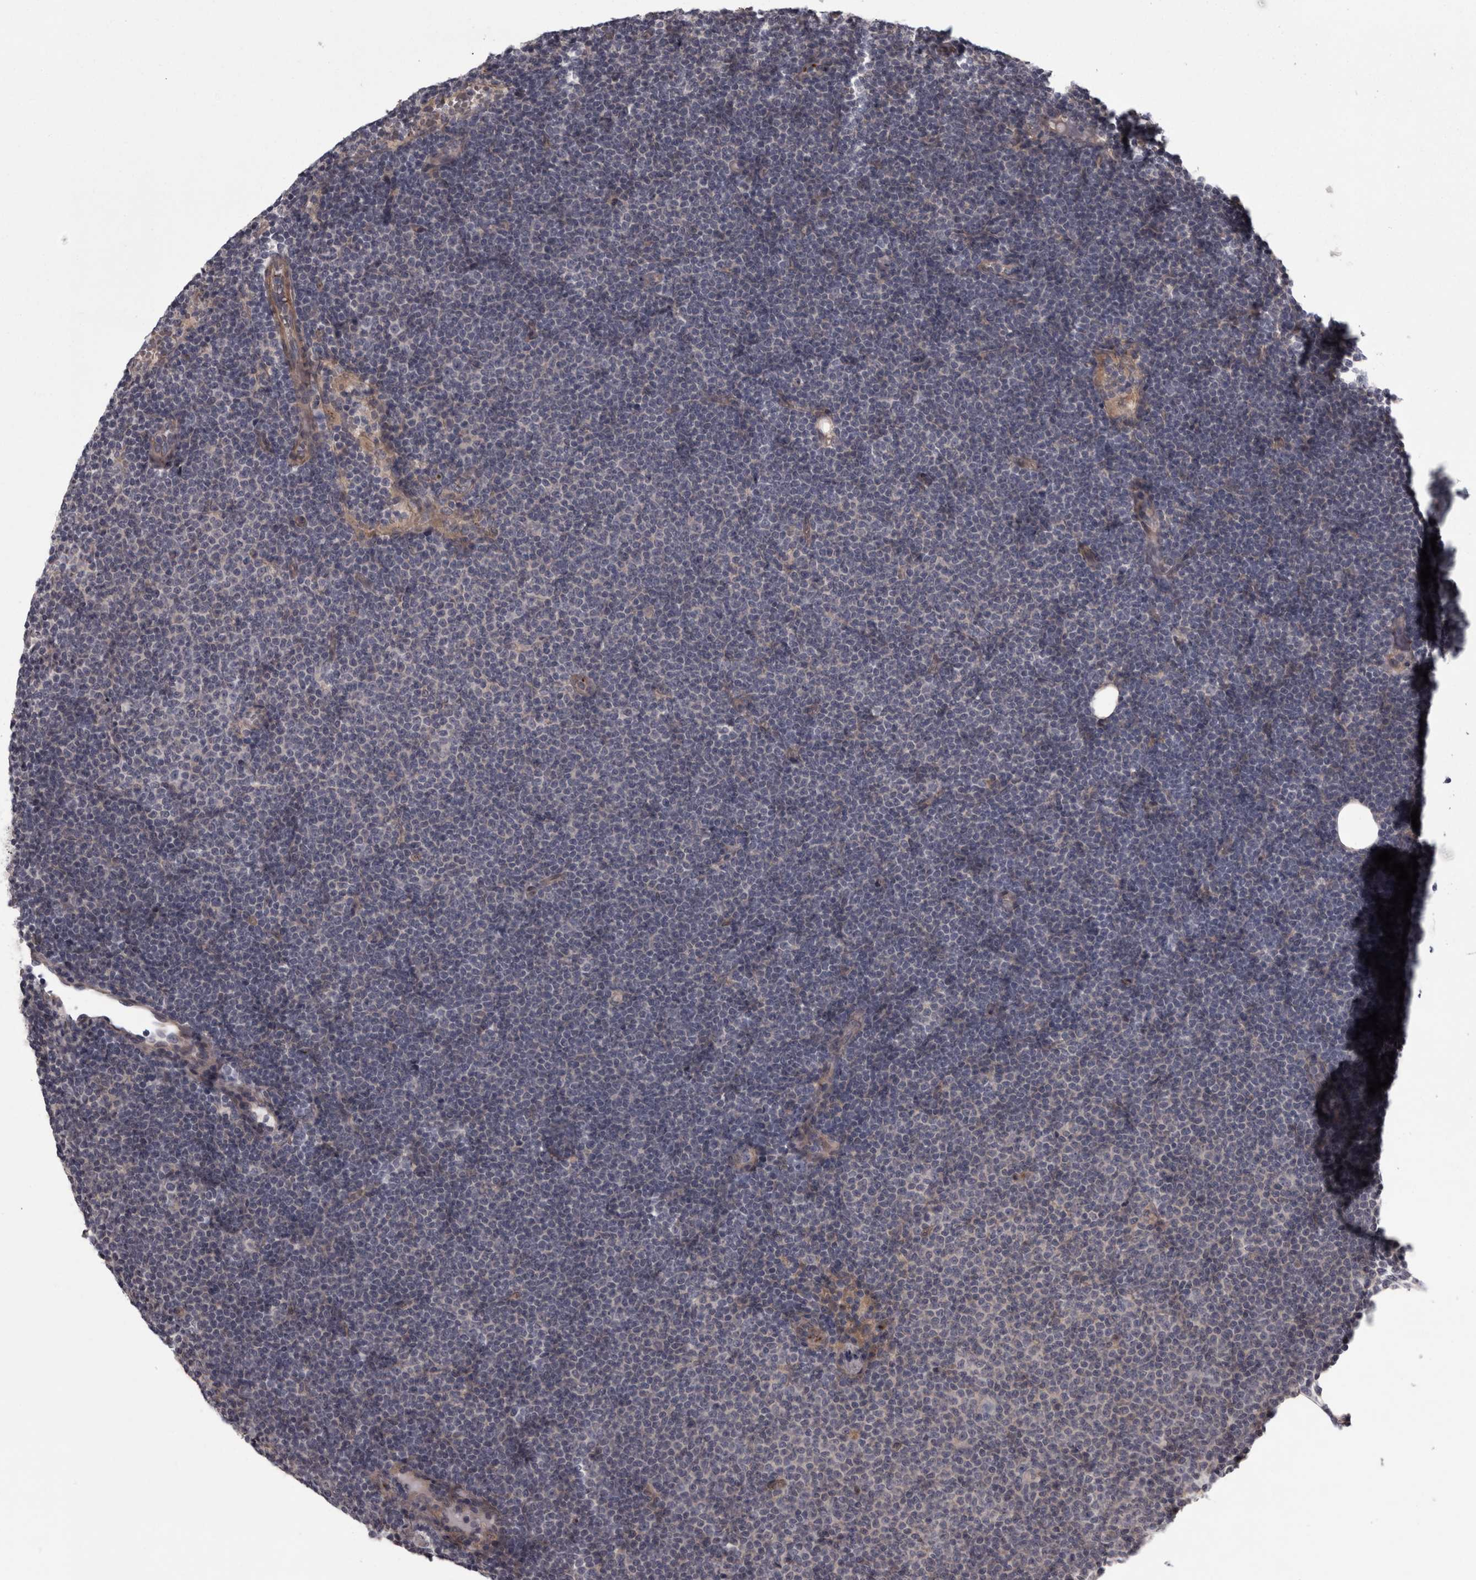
{"staining": {"intensity": "negative", "quantity": "none", "location": "none"}, "tissue": "lymphoma", "cell_type": "Tumor cells", "image_type": "cancer", "snomed": [{"axis": "morphology", "description": "Malignant lymphoma, non-Hodgkin's type, Low grade"}, {"axis": "topography", "description": "Lymph node"}], "caption": "This is an immunohistochemistry (IHC) photomicrograph of lymphoma. There is no positivity in tumor cells.", "gene": "RSU1", "patient": {"sex": "female", "age": 53}}